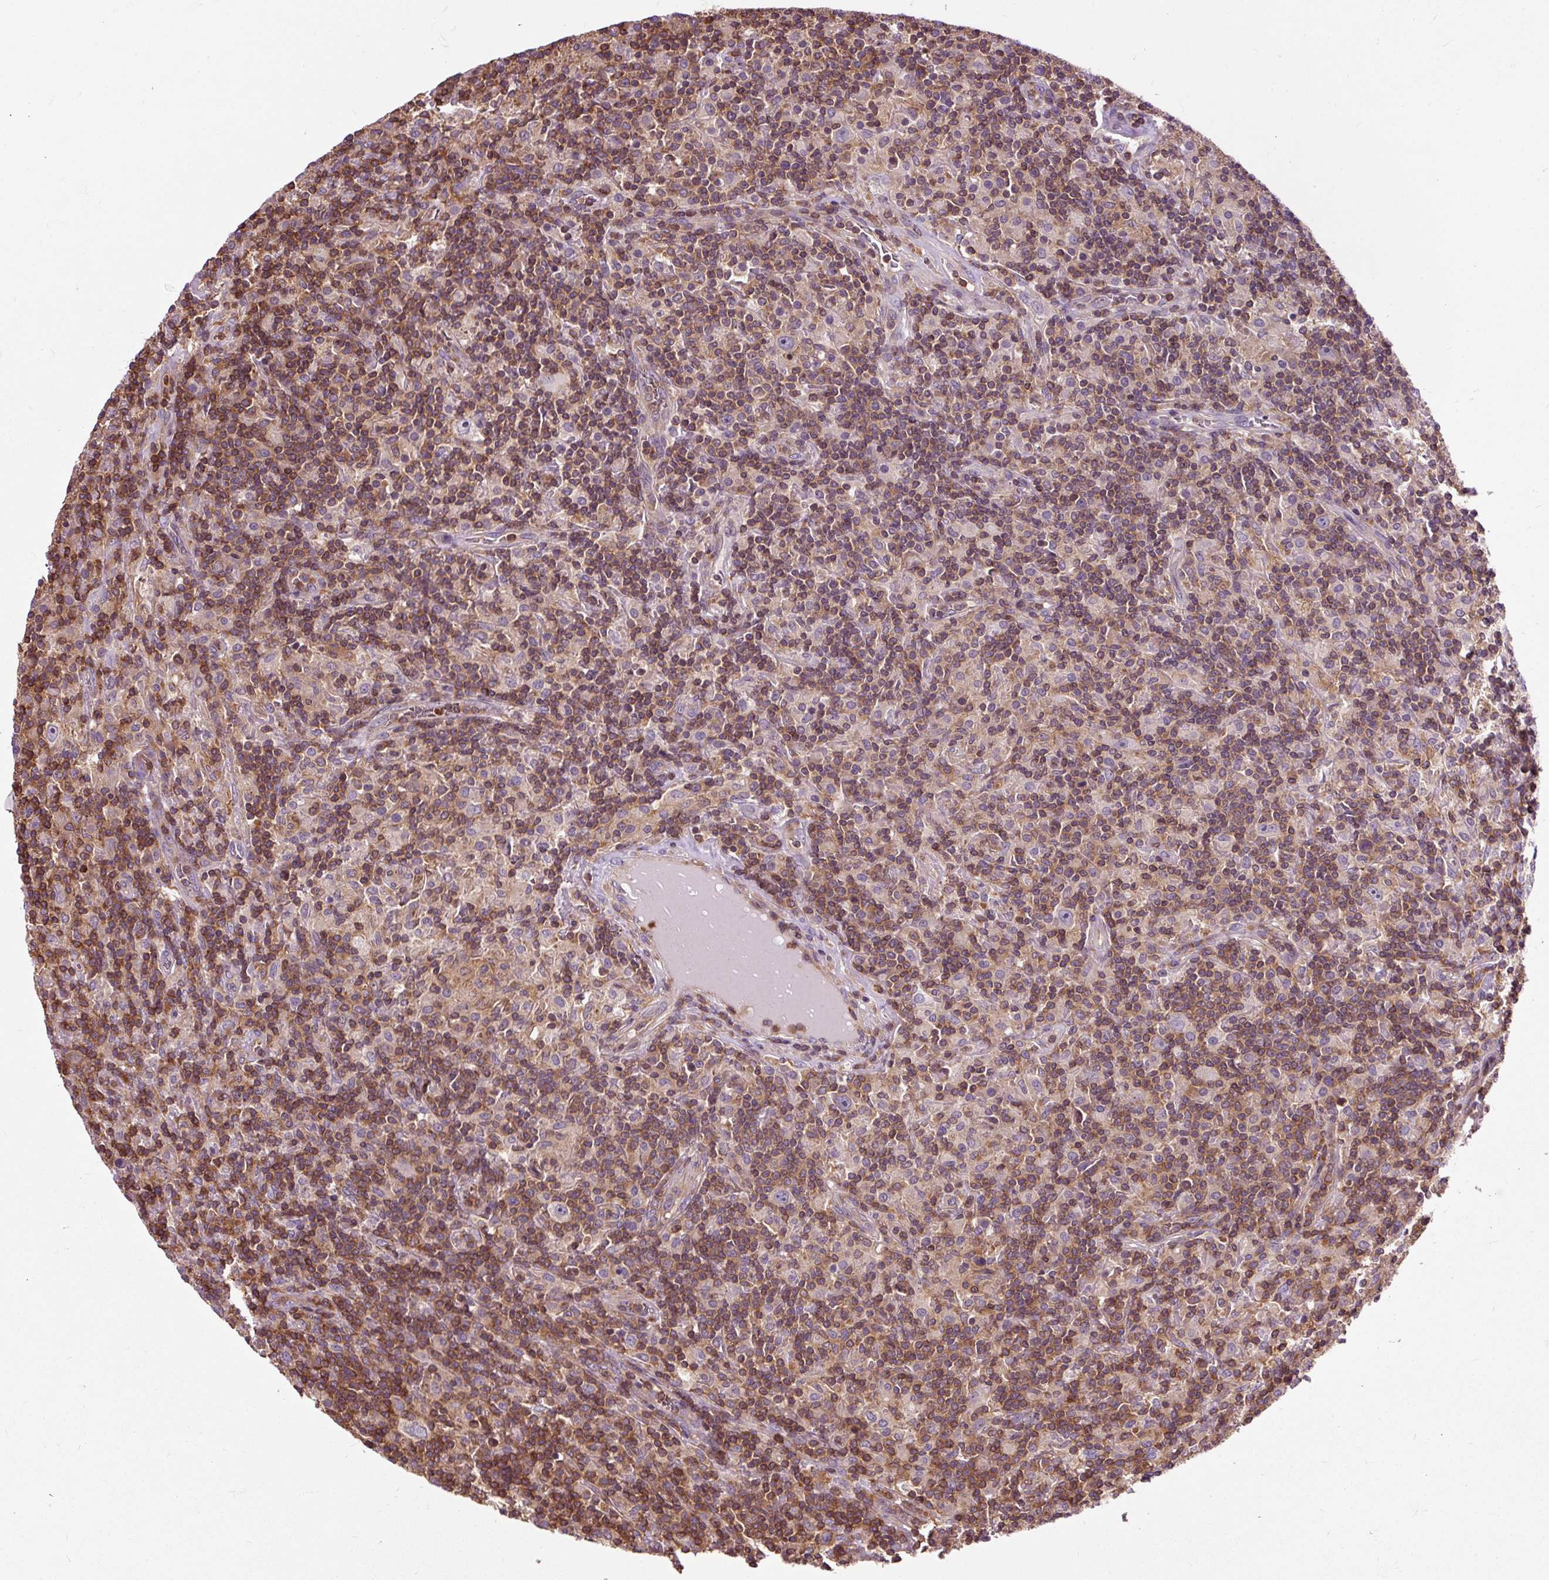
{"staining": {"intensity": "negative", "quantity": "none", "location": "none"}, "tissue": "lymphoma", "cell_type": "Tumor cells", "image_type": "cancer", "snomed": [{"axis": "morphology", "description": "Hodgkin's disease, NOS"}, {"axis": "topography", "description": "Lymph node"}], "caption": "The image exhibits no significant expression in tumor cells of Hodgkin's disease.", "gene": "CISD3", "patient": {"sex": "male", "age": 70}}